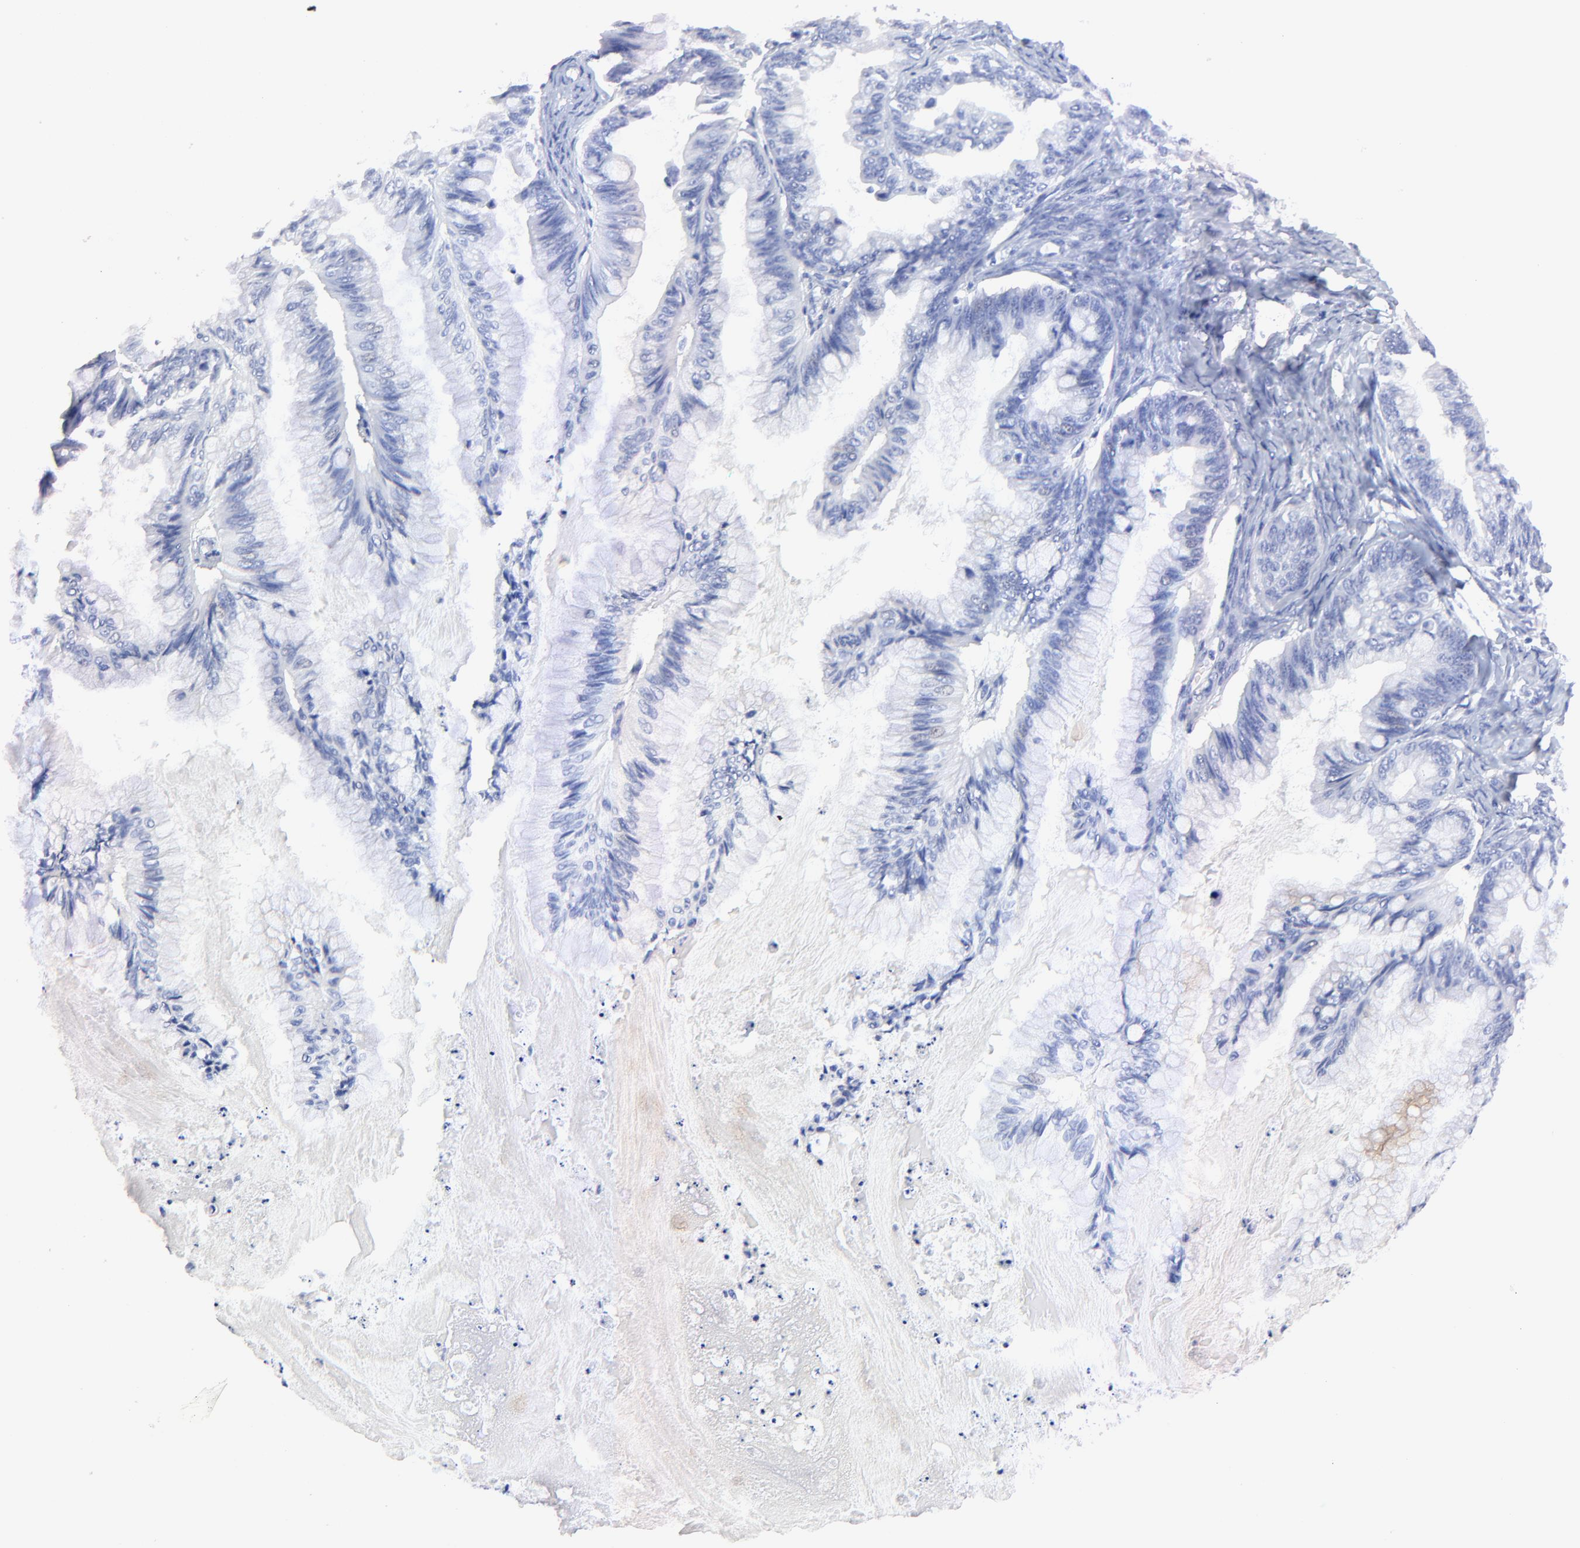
{"staining": {"intensity": "negative", "quantity": "none", "location": "none"}, "tissue": "ovarian cancer", "cell_type": "Tumor cells", "image_type": "cancer", "snomed": [{"axis": "morphology", "description": "Cystadenocarcinoma, mucinous, NOS"}, {"axis": "topography", "description": "Ovary"}], "caption": "Immunohistochemistry histopathology image of human ovarian mucinous cystadenocarcinoma stained for a protein (brown), which shows no staining in tumor cells.", "gene": "HORMAD2", "patient": {"sex": "female", "age": 57}}